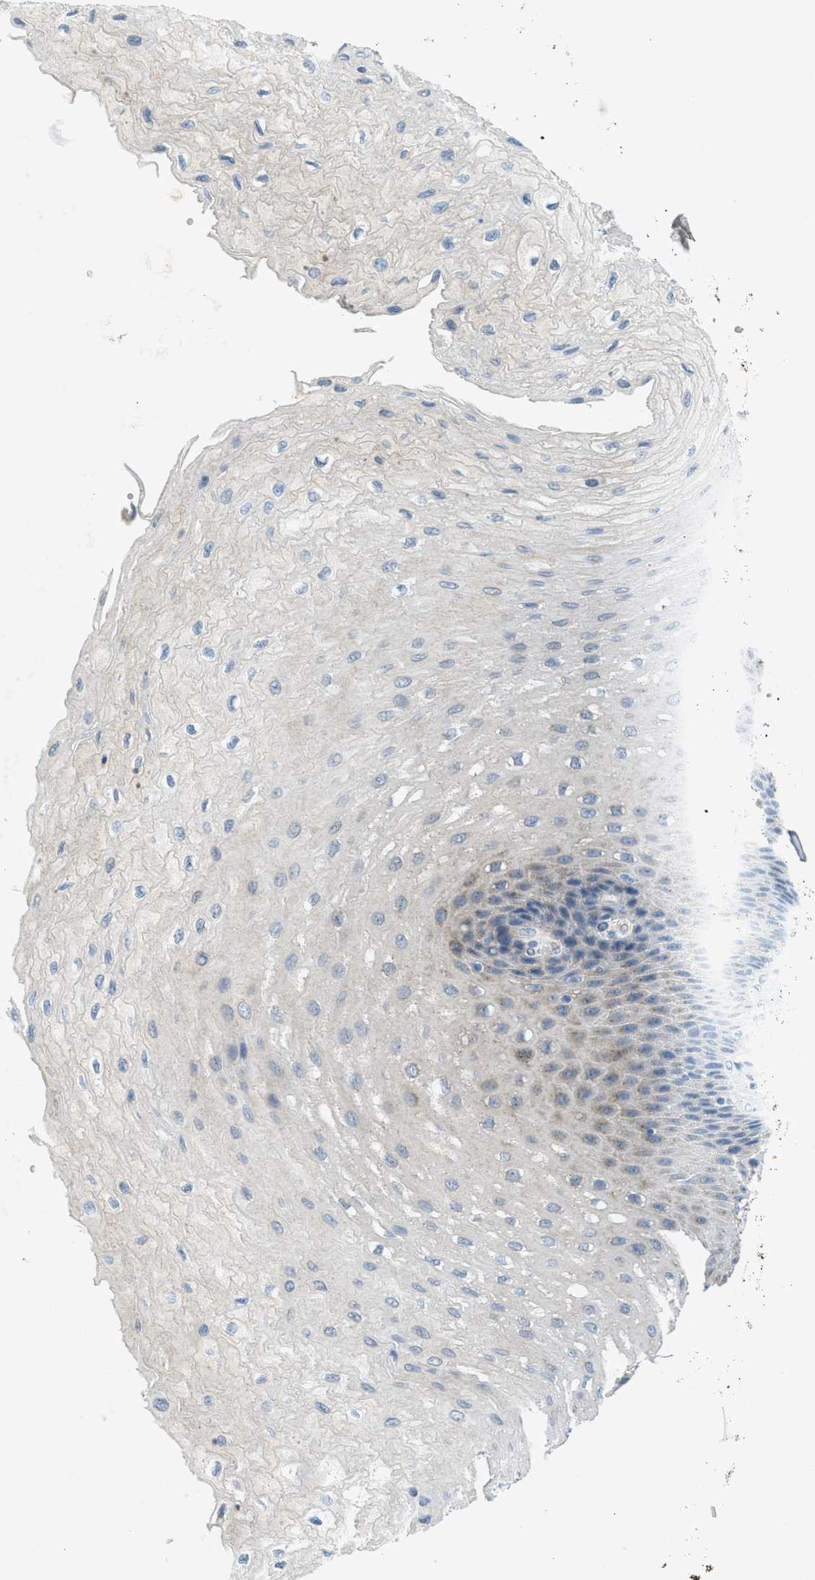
{"staining": {"intensity": "weak", "quantity": "<25%", "location": "cytoplasmic/membranous"}, "tissue": "esophagus", "cell_type": "Squamous epithelial cells", "image_type": "normal", "snomed": [{"axis": "morphology", "description": "Normal tissue, NOS"}, {"axis": "topography", "description": "Esophagus"}], "caption": "The immunohistochemistry (IHC) micrograph has no significant positivity in squamous epithelial cells of esophagus. (Stains: DAB (3,3'-diaminobenzidine) IHC with hematoxylin counter stain, Microscopy: brightfield microscopy at high magnification).", "gene": "ZFYVE9", "patient": {"sex": "female", "age": 72}}